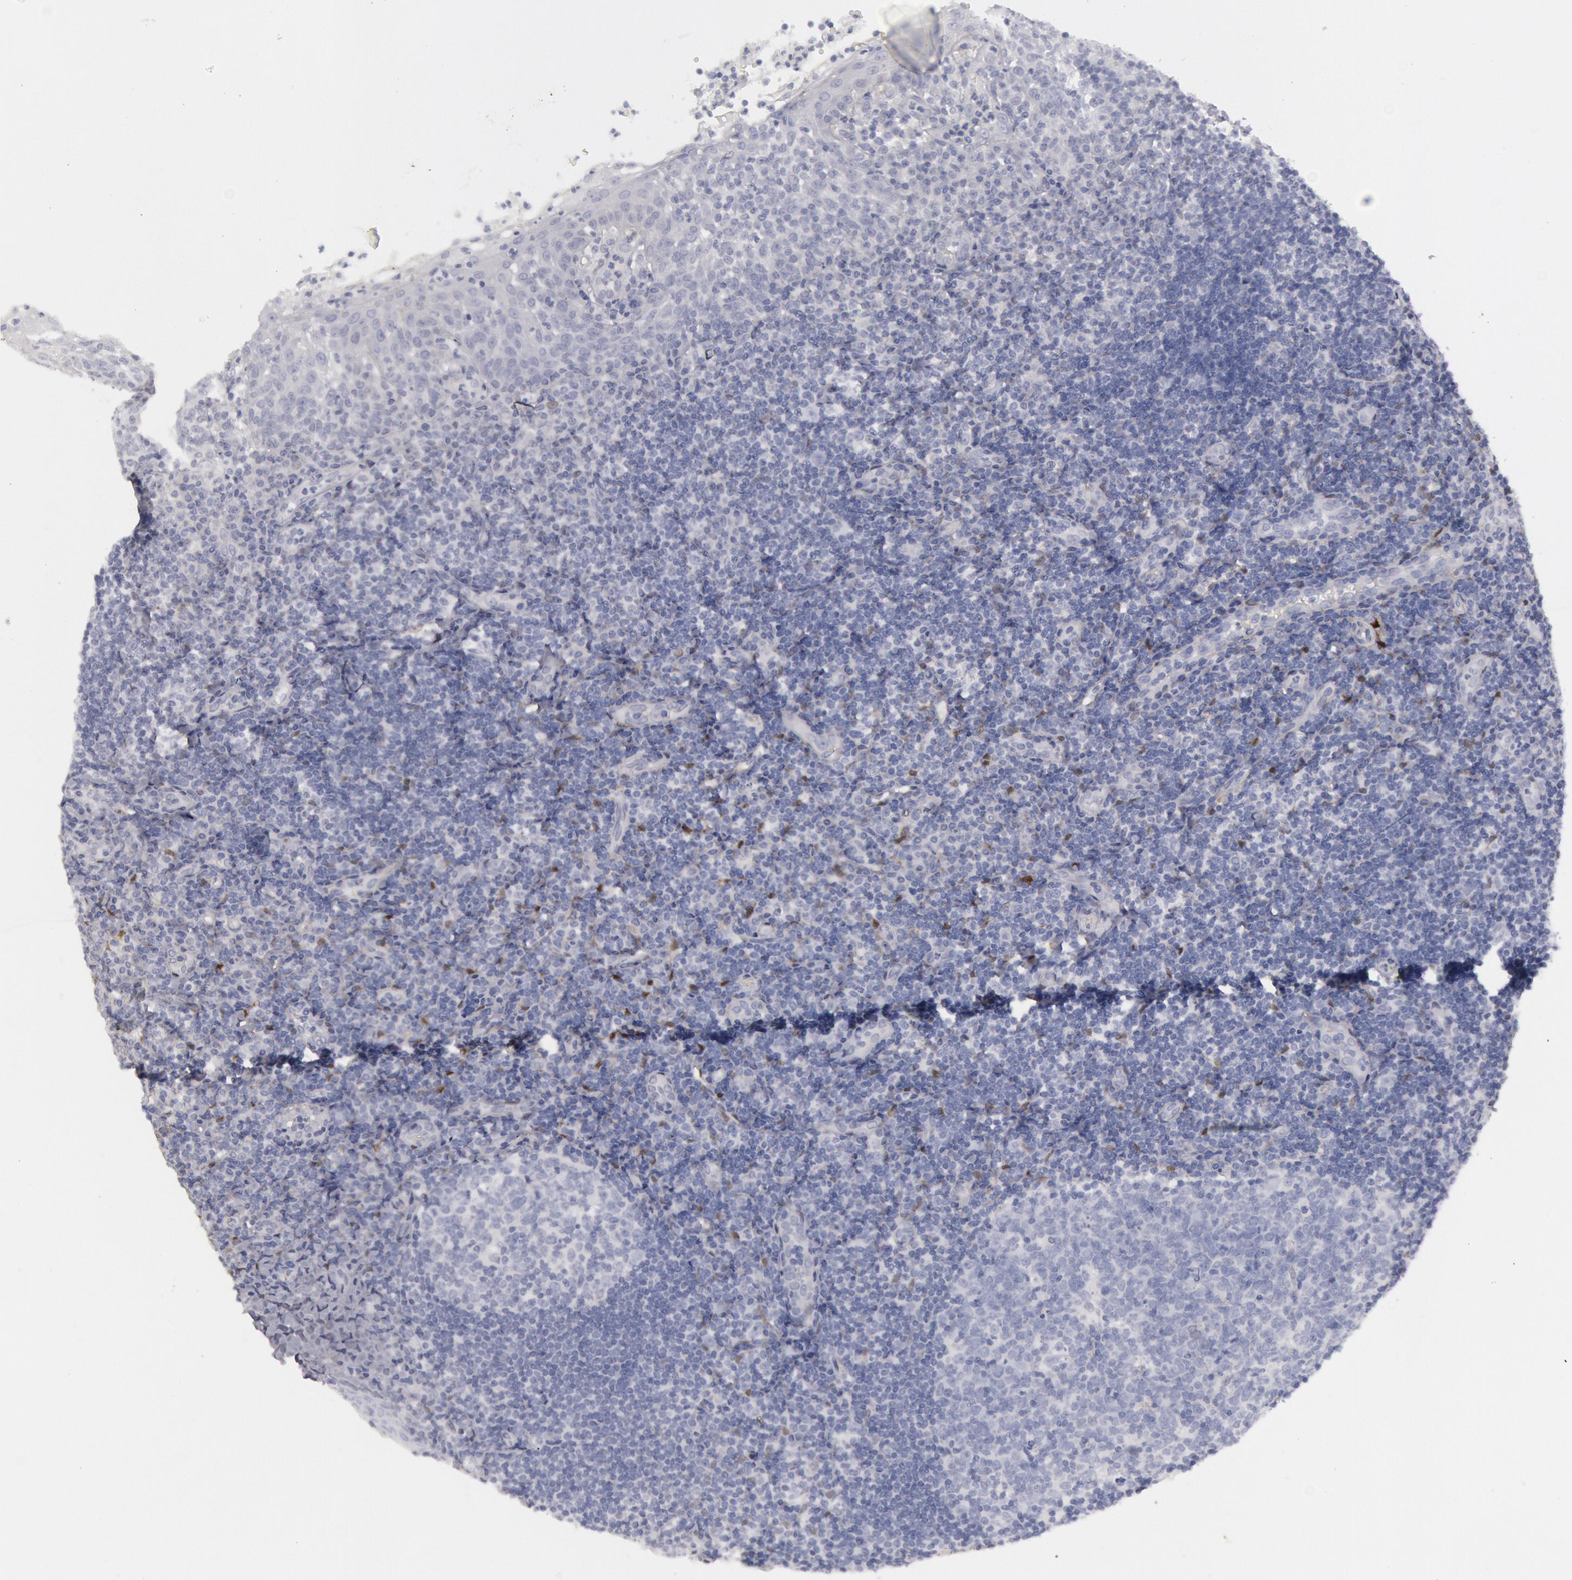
{"staining": {"intensity": "negative", "quantity": "none", "location": "none"}, "tissue": "tonsil", "cell_type": "Germinal center cells", "image_type": "normal", "snomed": [{"axis": "morphology", "description": "Normal tissue, NOS"}, {"axis": "topography", "description": "Tonsil"}], "caption": "The image exhibits no staining of germinal center cells in unremarkable tonsil.", "gene": "FHL1", "patient": {"sex": "female", "age": 40}}